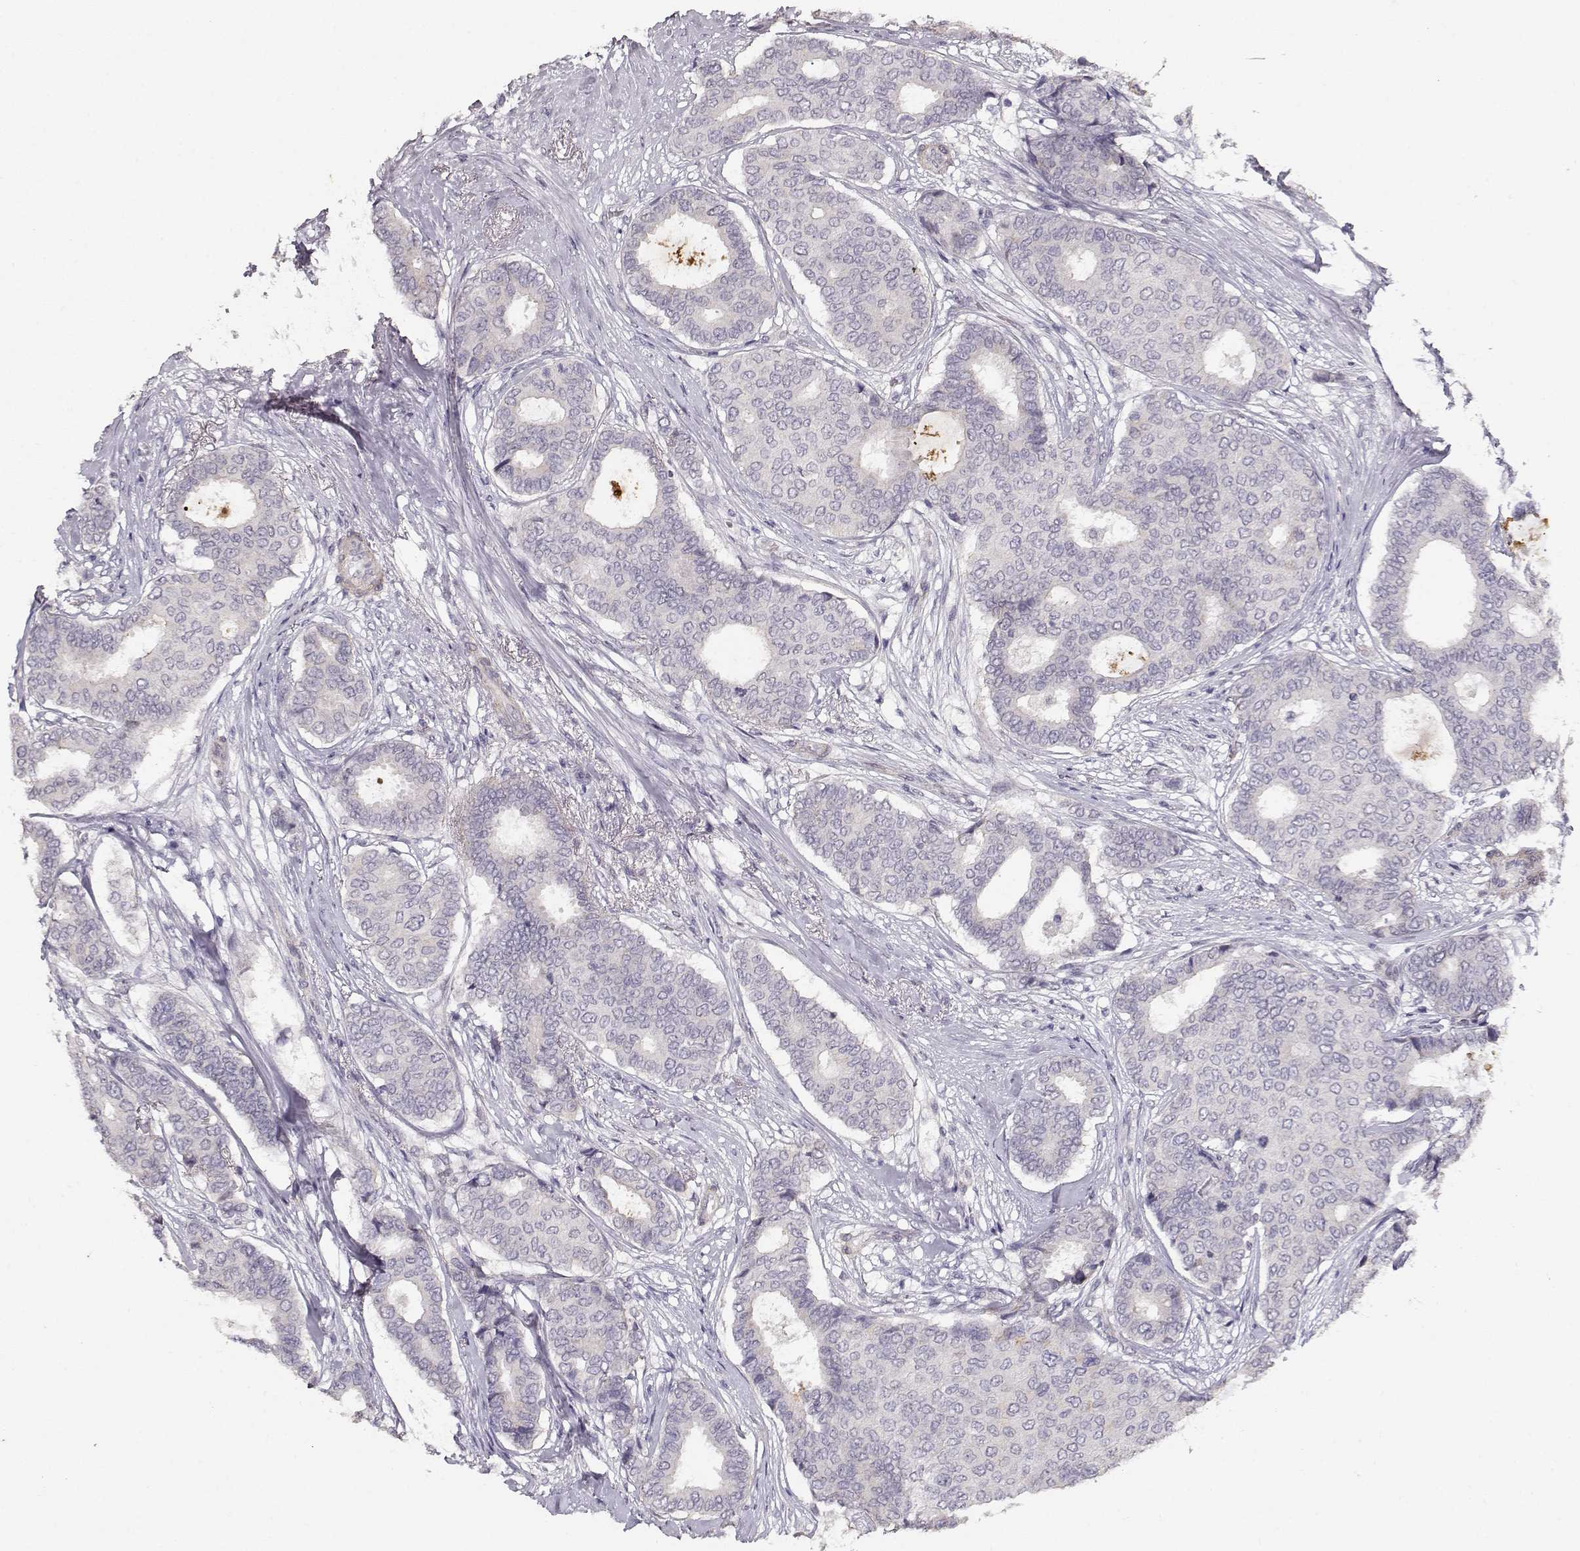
{"staining": {"intensity": "negative", "quantity": "none", "location": "none"}, "tissue": "breast cancer", "cell_type": "Tumor cells", "image_type": "cancer", "snomed": [{"axis": "morphology", "description": "Duct carcinoma"}, {"axis": "topography", "description": "Breast"}], "caption": "This is an IHC micrograph of human breast cancer (intraductal carcinoma). There is no expression in tumor cells.", "gene": "LAMA5", "patient": {"sex": "female", "age": 75}}